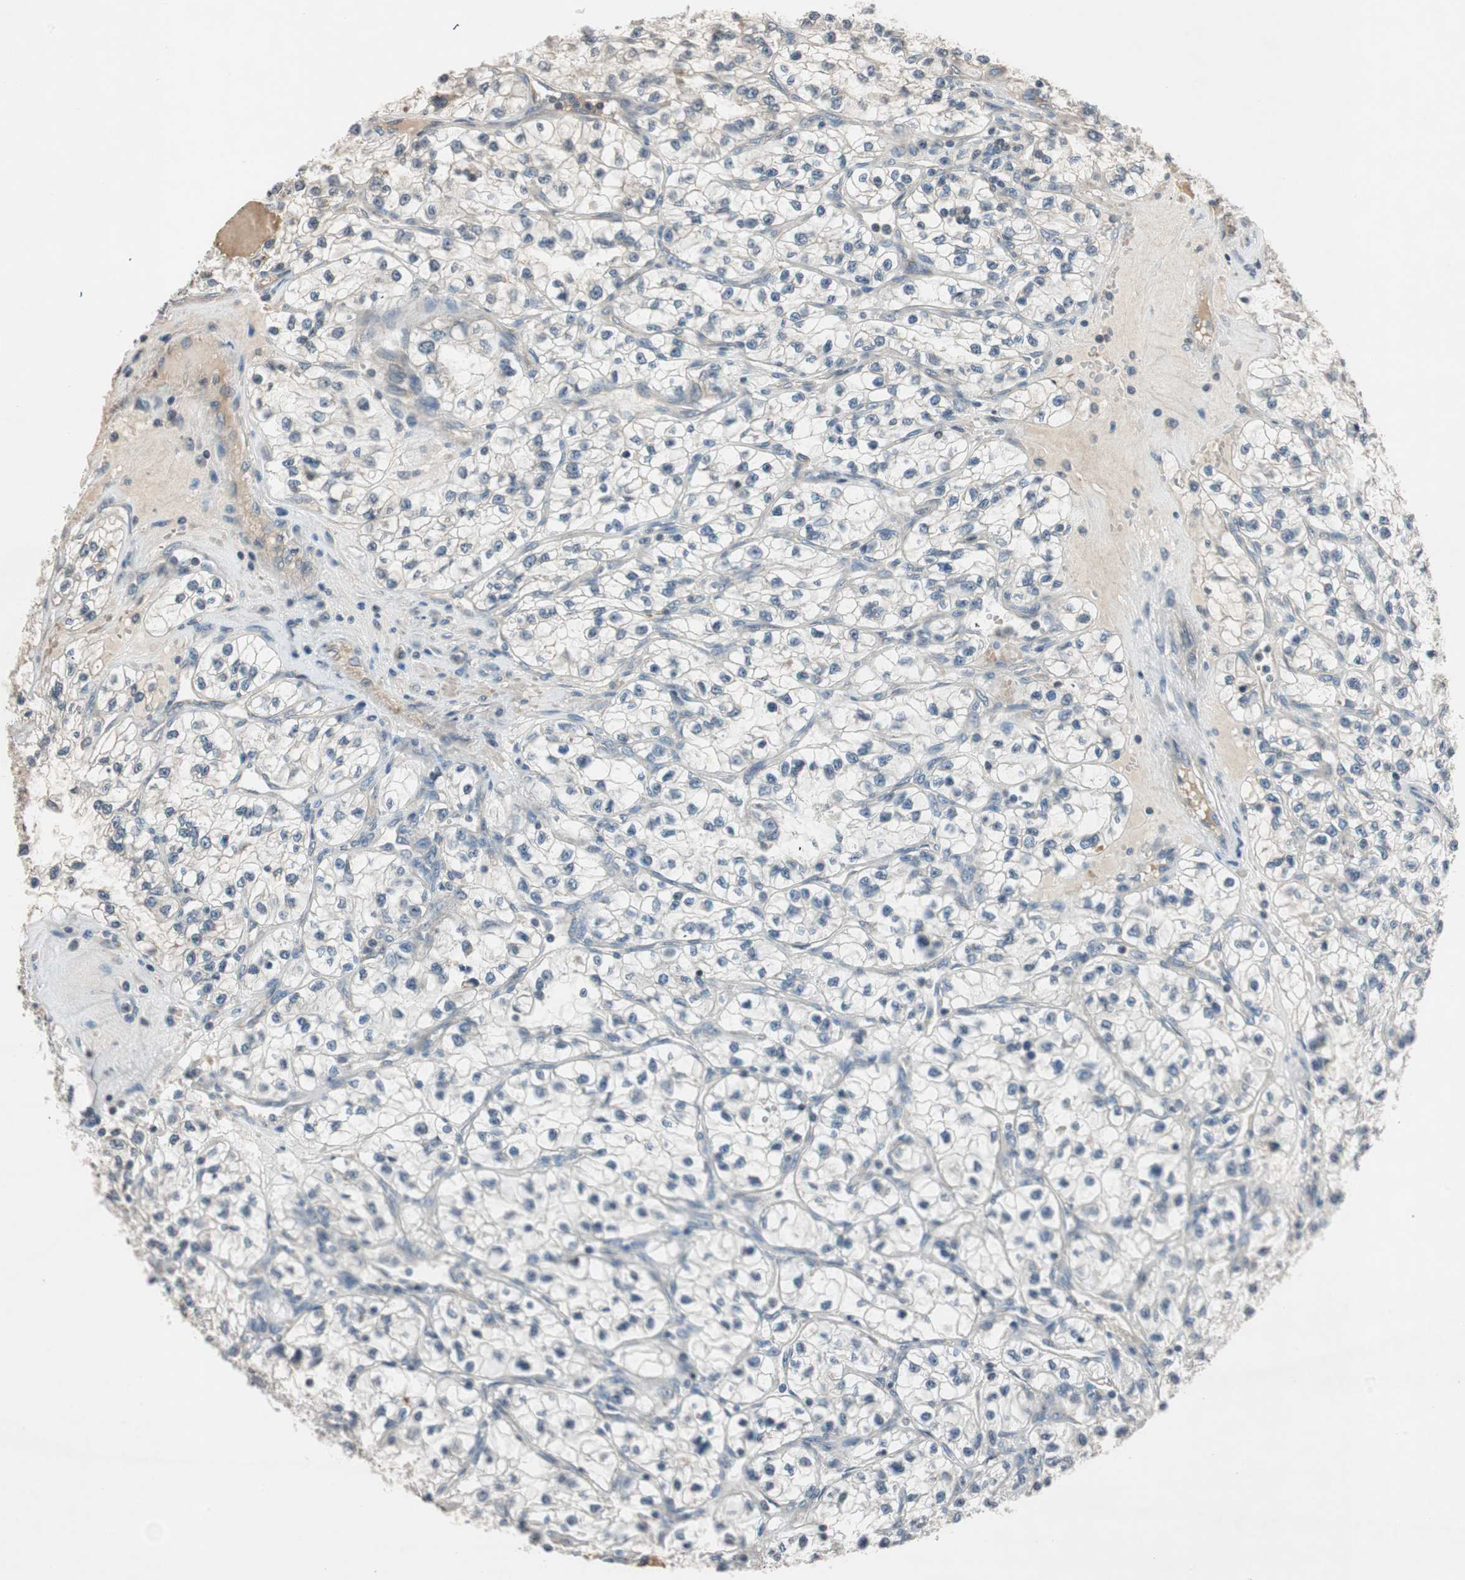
{"staining": {"intensity": "negative", "quantity": "none", "location": "none"}, "tissue": "renal cancer", "cell_type": "Tumor cells", "image_type": "cancer", "snomed": [{"axis": "morphology", "description": "Adenocarcinoma, NOS"}, {"axis": "topography", "description": "Kidney"}], "caption": "Tumor cells show no significant protein expression in renal cancer (adenocarcinoma). Nuclei are stained in blue.", "gene": "GCLM", "patient": {"sex": "female", "age": 57}}